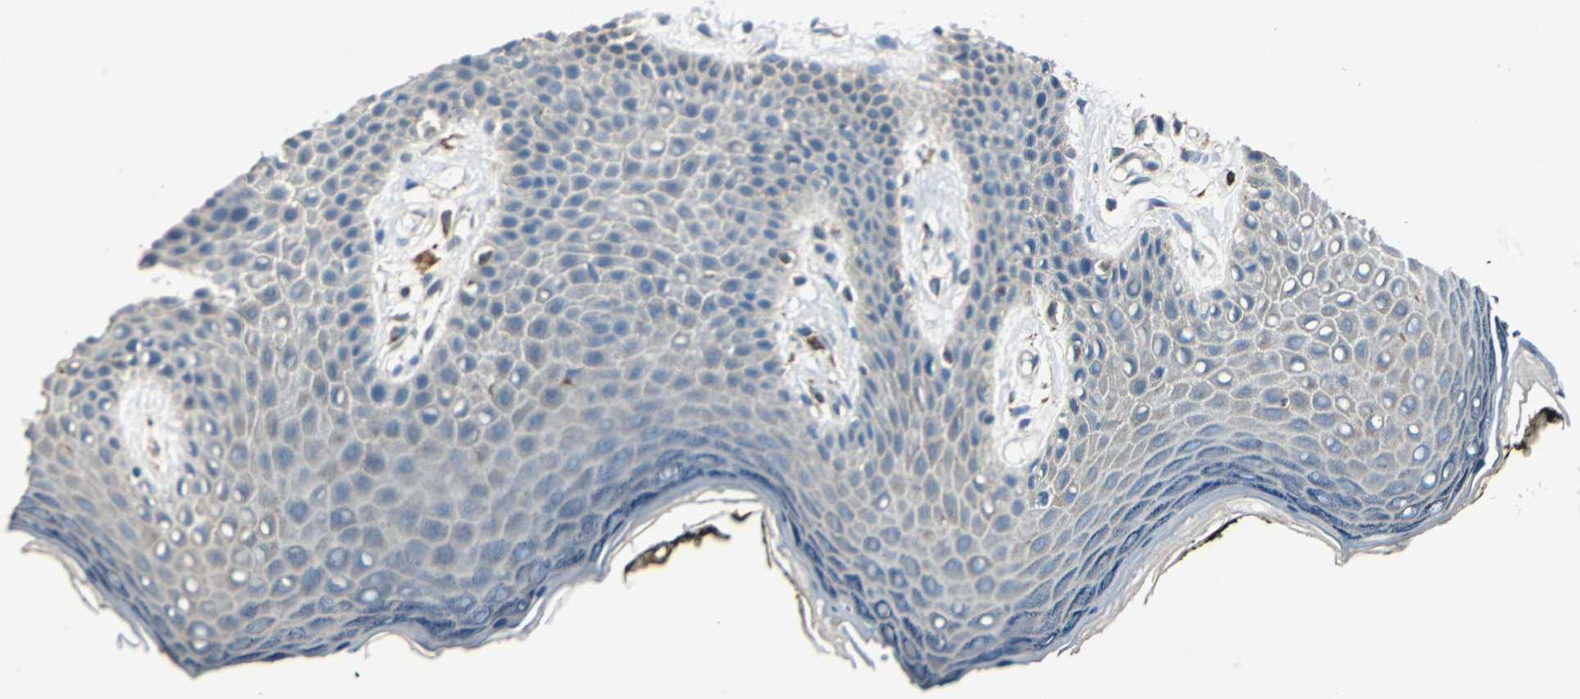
{"staining": {"intensity": "weak", "quantity": "<25%", "location": "cytoplasmic/membranous"}, "tissue": "skin", "cell_type": "Epidermal cells", "image_type": "normal", "snomed": [{"axis": "morphology", "description": "Normal tissue, NOS"}, {"axis": "morphology", "description": "Inflammation, NOS"}, {"axis": "topography", "description": "Vulva"}], "caption": "Normal skin was stained to show a protein in brown. There is no significant expression in epidermal cells. (Immunohistochemistry, brightfield microscopy, high magnification).", "gene": "NIT1", "patient": {"sex": "female", "age": 84}}